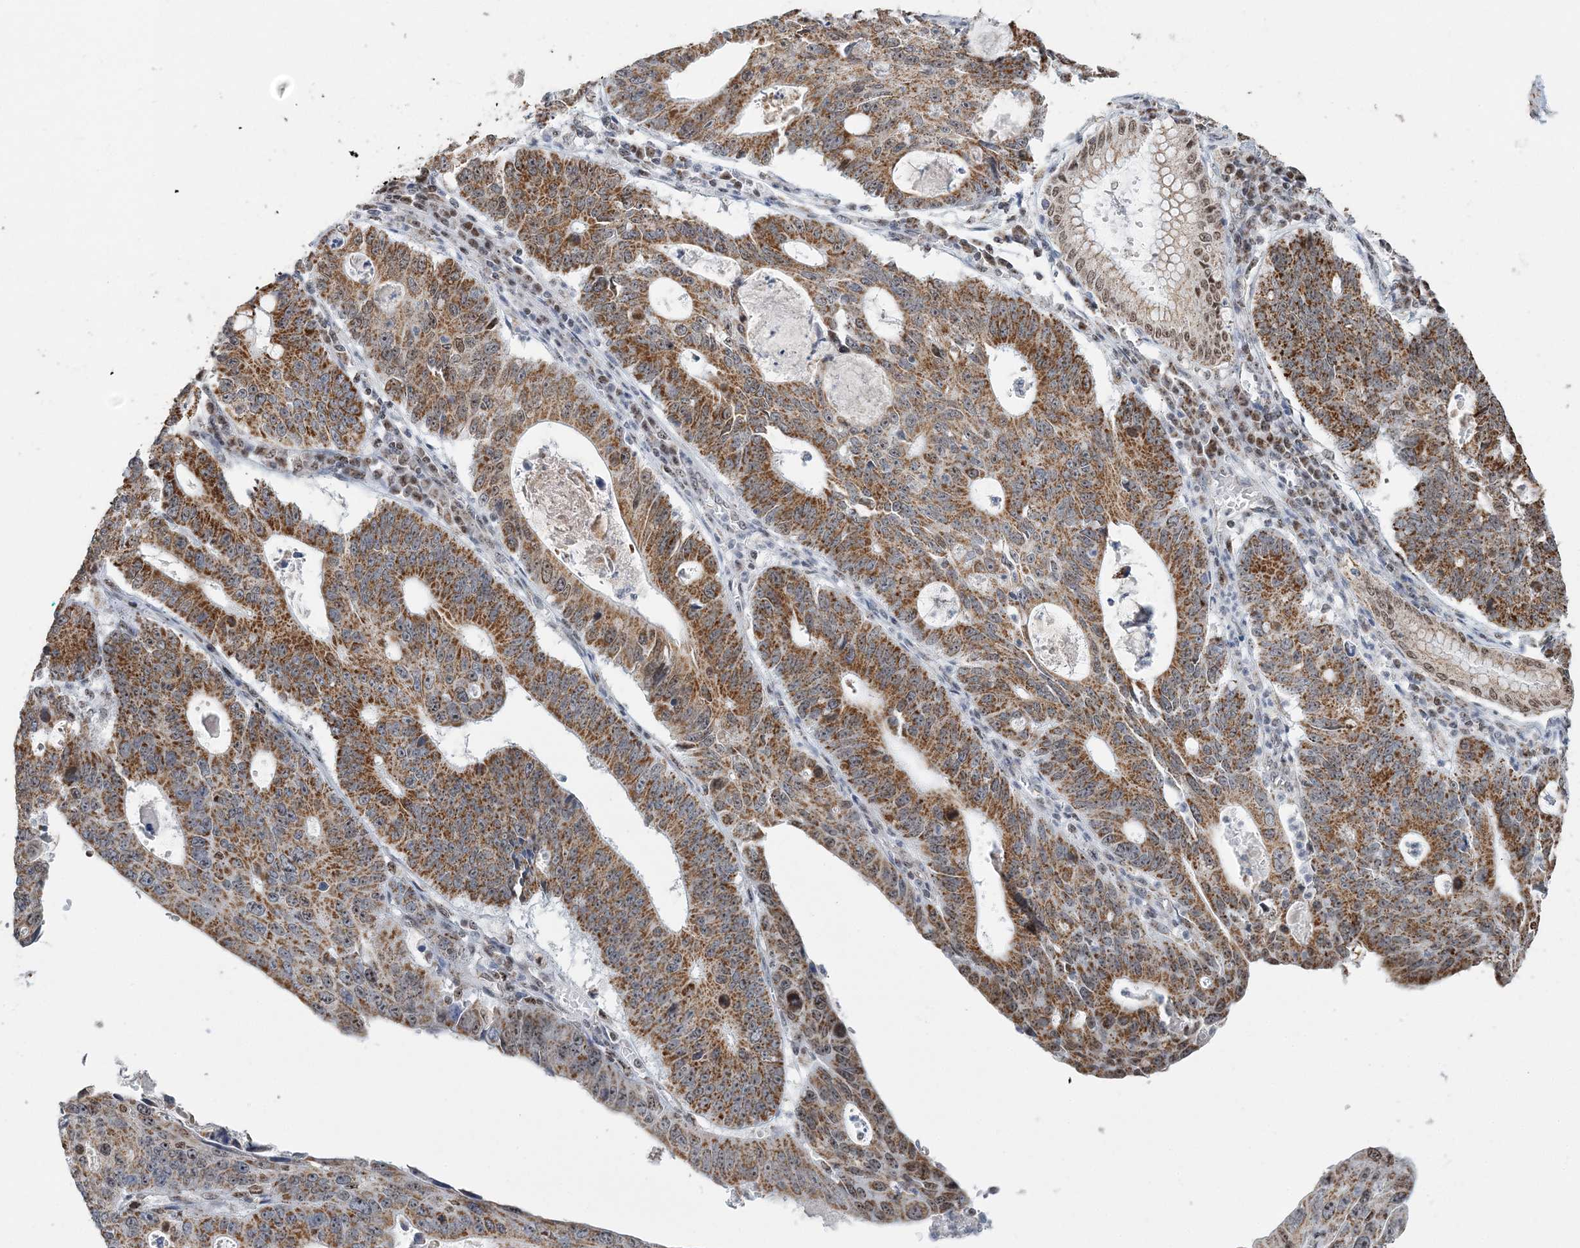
{"staining": {"intensity": "strong", "quantity": ">75%", "location": "cytoplasmic/membranous"}, "tissue": "stomach cancer", "cell_type": "Tumor cells", "image_type": "cancer", "snomed": [{"axis": "morphology", "description": "Adenocarcinoma, NOS"}, {"axis": "topography", "description": "Stomach"}], "caption": "Brown immunohistochemical staining in stomach cancer (adenocarcinoma) displays strong cytoplasmic/membranous expression in approximately >75% of tumor cells. The staining was performed using DAB to visualize the protein expression in brown, while the nuclei were stained in blue with hematoxylin (Magnification: 20x).", "gene": "SUCLG1", "patient": {"sex": "male", "age": 59}}